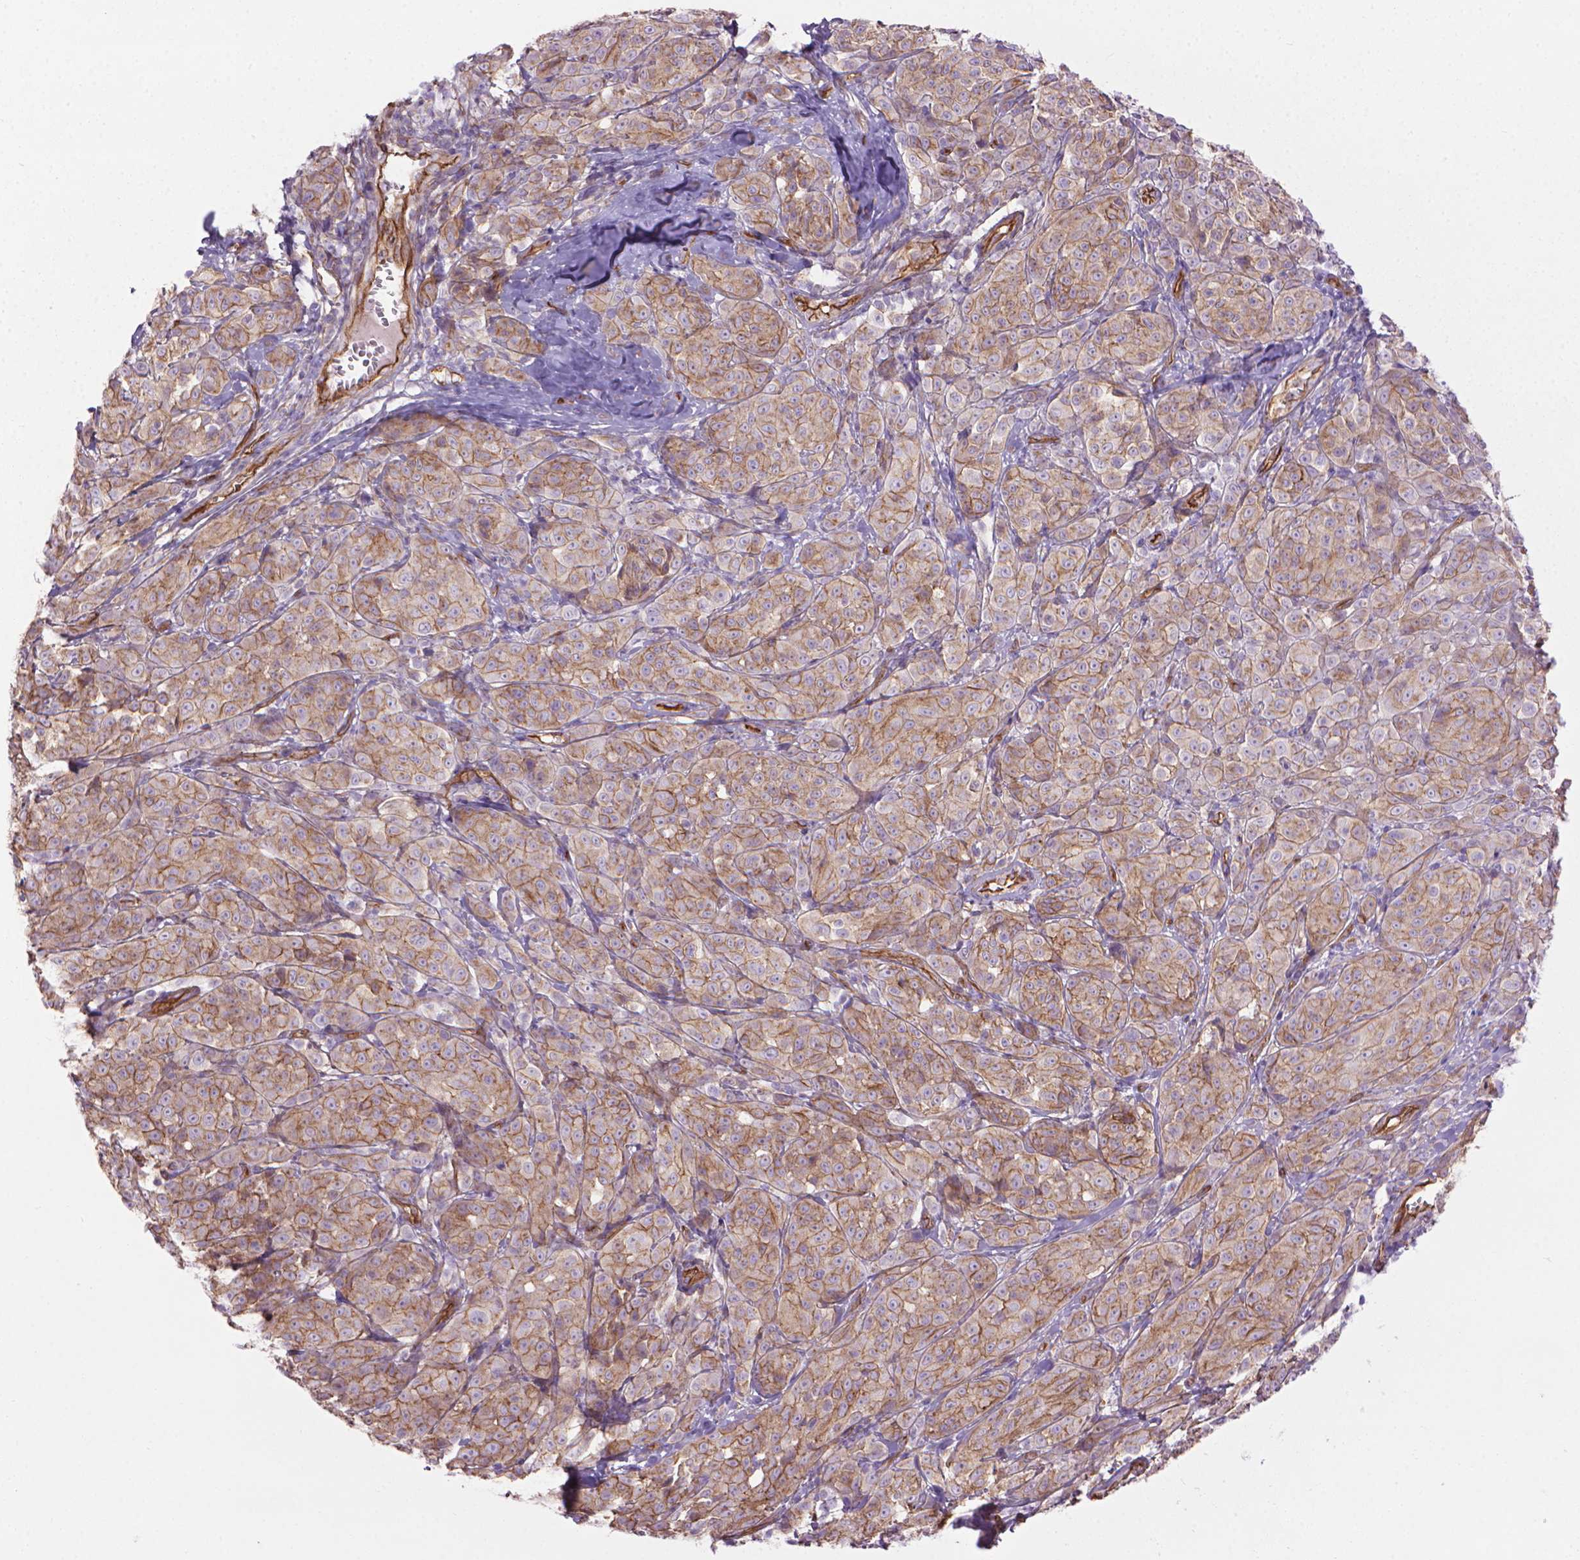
{"staining": {"intensity": "weak", "quantity": ">75%", "location": "cytoplasmic/membranous"}, "tissue": "melanoma", "cell_type": "Tumor cells", "image_type": "cancer", "snomed": [{"axis": "morphology", "description": "Malignant melanoma, NOS"}, {"axis": "topography", "description": "Skin"}], "caption": "IHC micrograph of neoplastic tissue: melanoma stained using IHC demonstrates low levels of weak protein expression localized specifically in the cytoplasmic/membranous of tumor cells, appearing as a cytoplasmic/membranous brown color.", "gene": "TENT5A", "patient": {"sex": "male", "age": 89}}